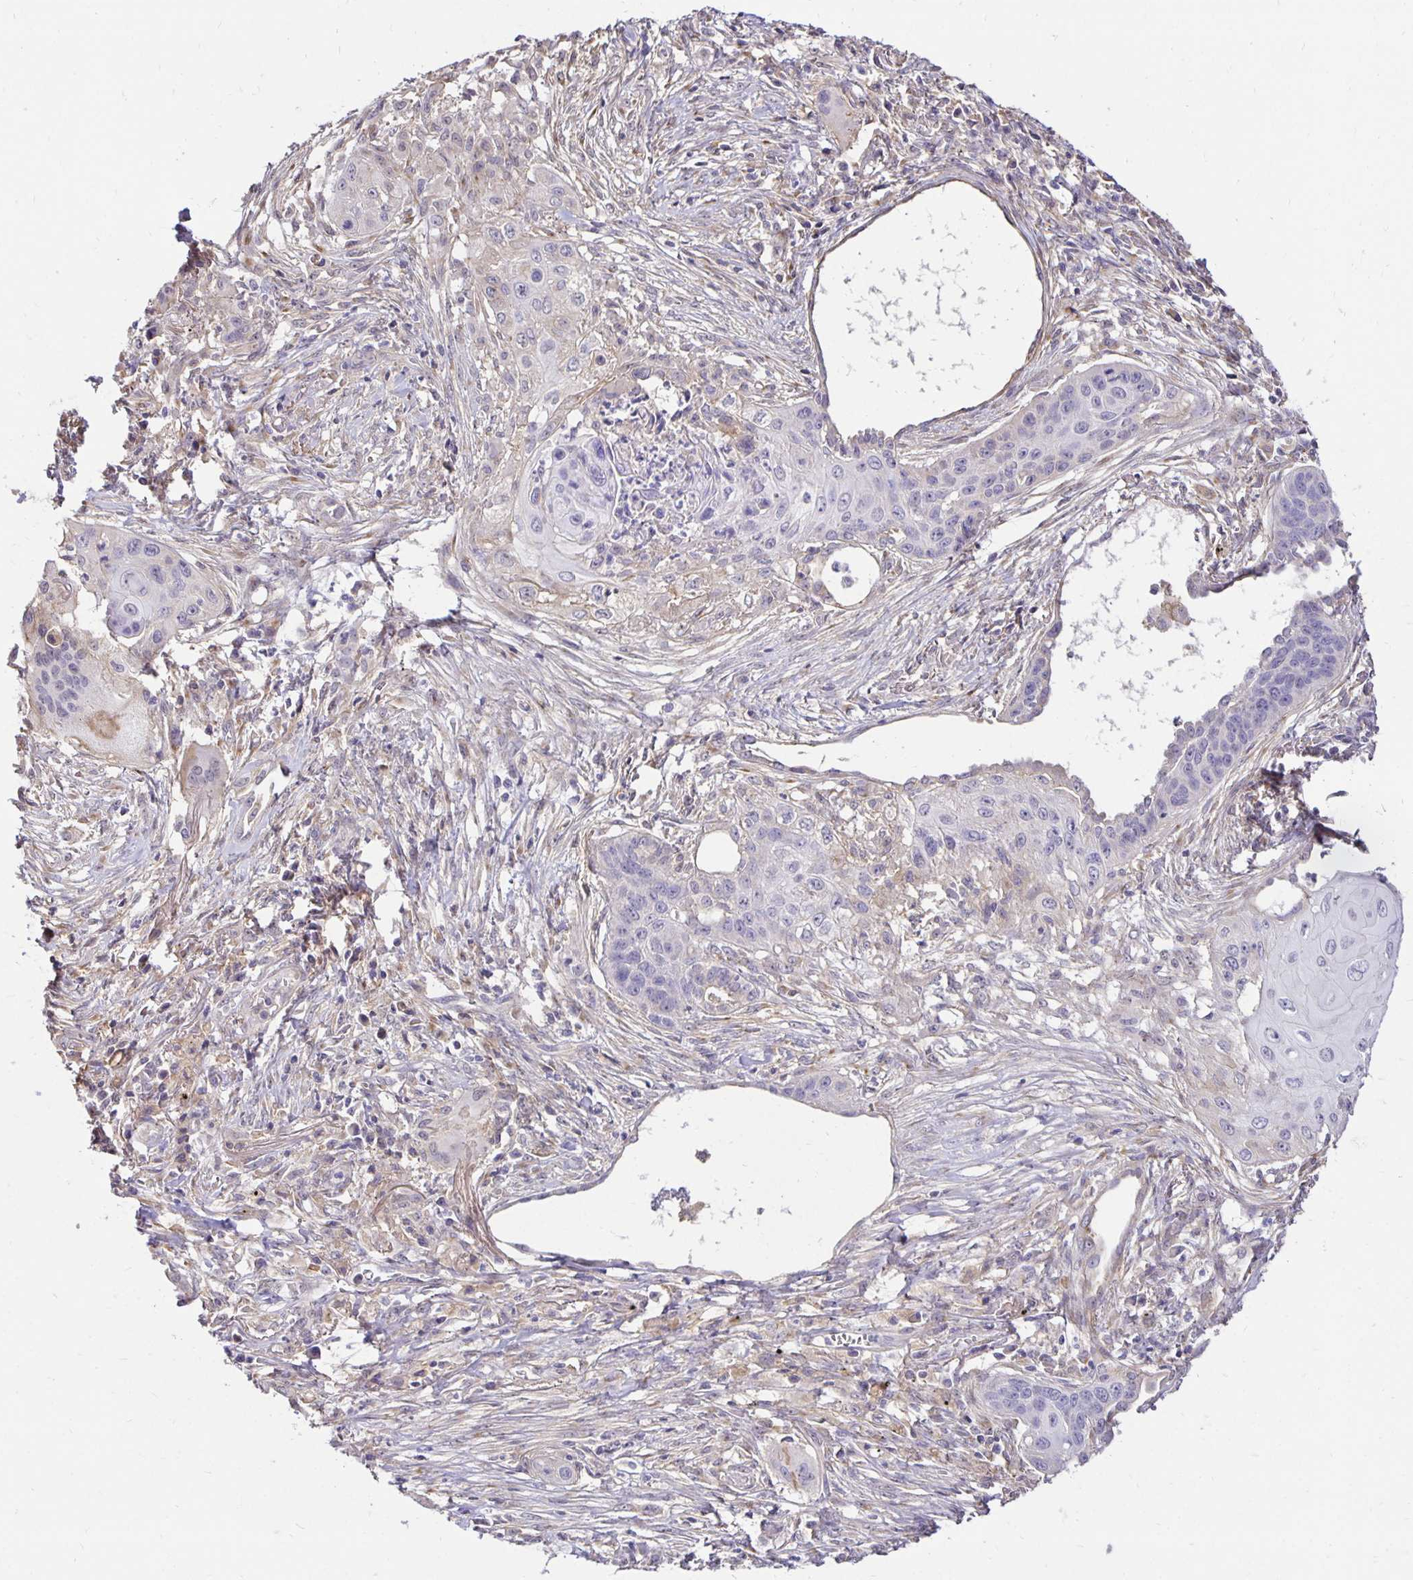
{"staining": {"intensity": "negative", "quantity": "none", "location": "none"}, "tissue": "lung cancer", "cell_type": "Tumor cells", "image_type": "cancer", "snomed": [{"axis": "morphology", "description": "Squamous cell carcinoma, NOS"}, {"axis": "topography", "description": "Lung"}], "caption": "Tumor cells show no significant staining in lung cancer. (Stains: DAB IHC with hematoxylin counter stain, Microscopy: brightfield microscopy at high magnification).", "gene": "PNPLA3", "patient": {"sex": "male", "age": 71}}